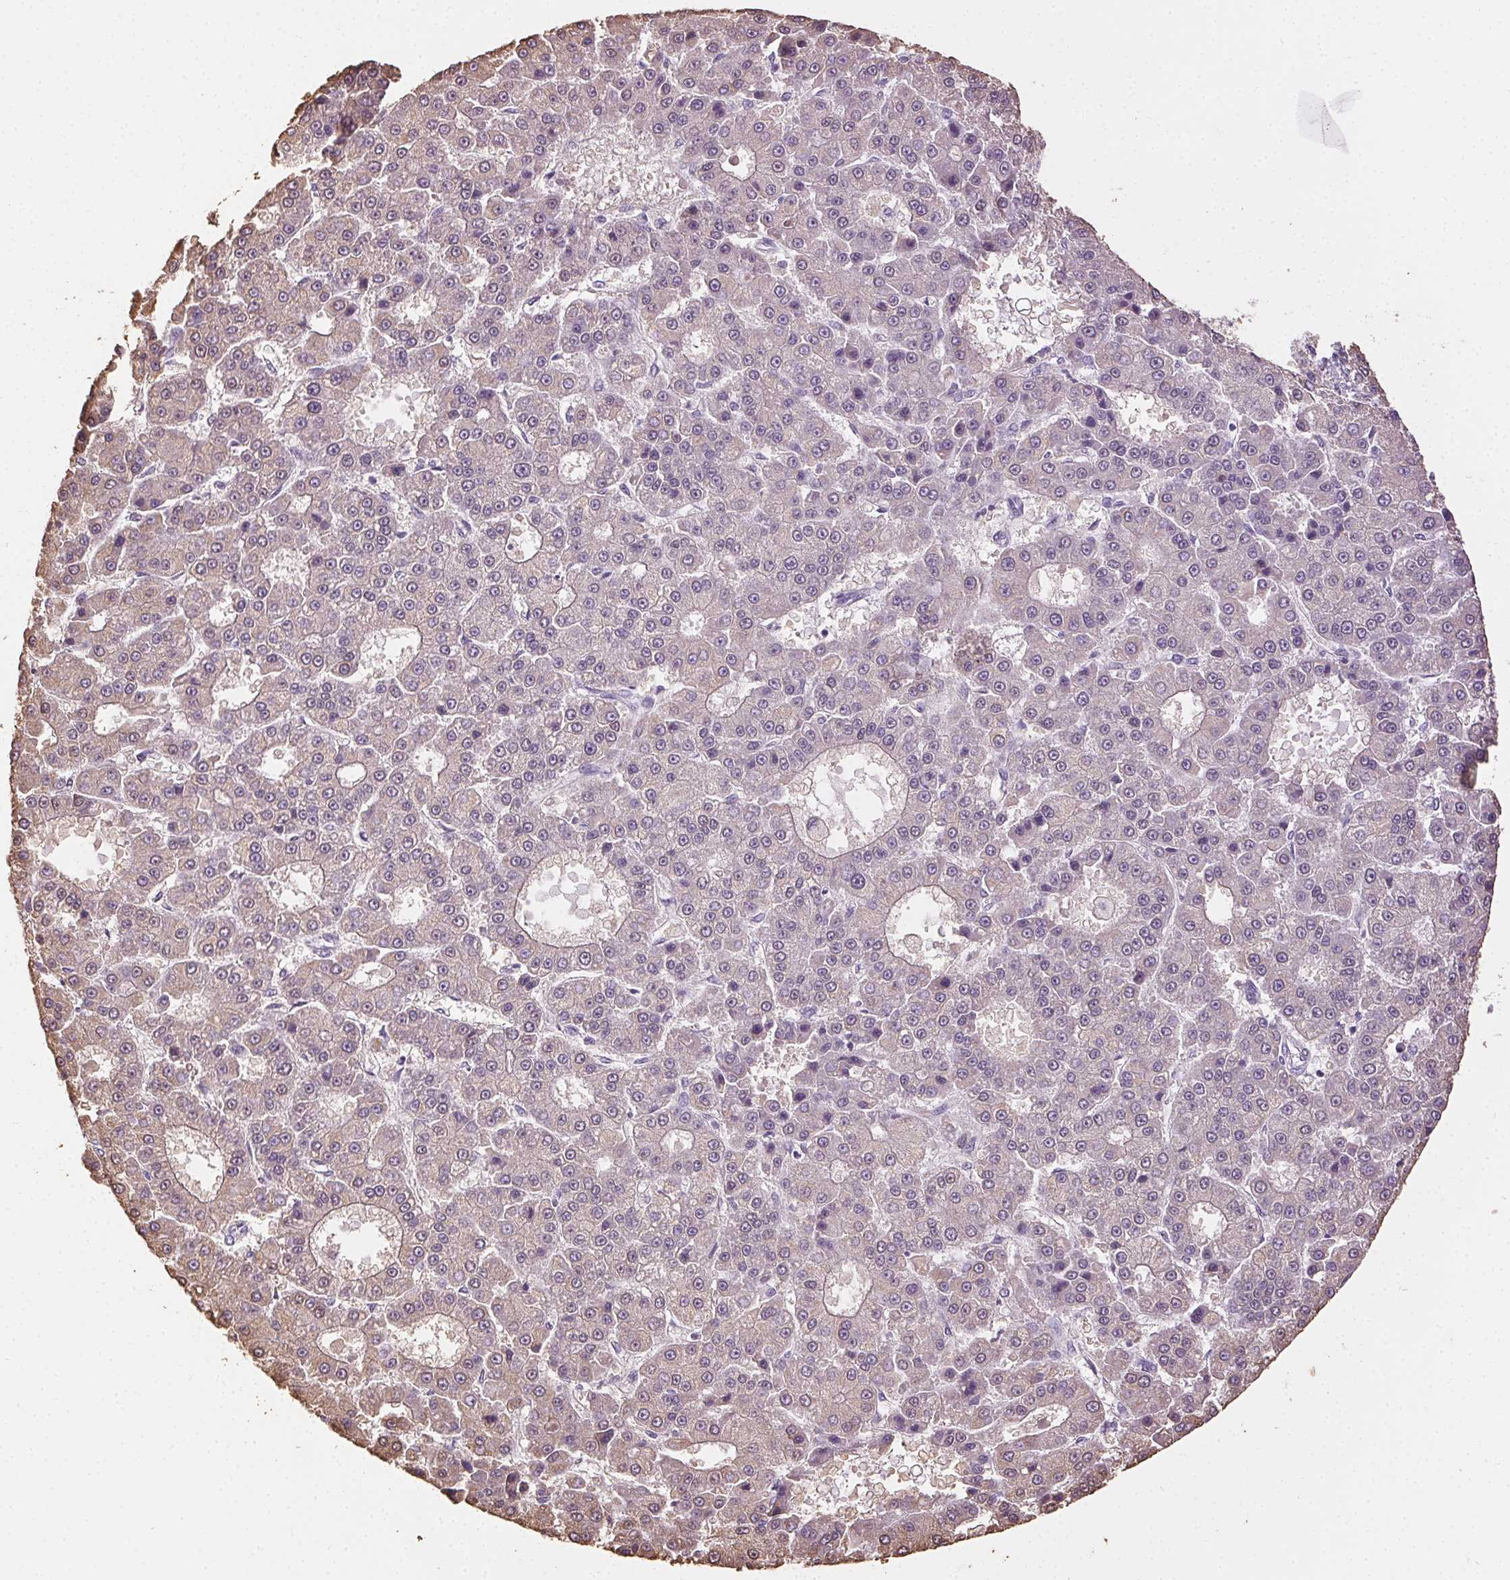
{"staining": {"intensity": "weak", "quantity": "<25%", "location": "cytoplasmic/membranous"}, "tissue": "liver cancer", "cell_type": "Tumor cells", "image_type": "cancer", "snomed": [{"axis": "morphology", "description": "Carcinoma, Hepatocellular, NOS"}, {"axis": "topography", "description": "Liver"}], "caption": "Human hepatocellular carcinoma (liver) stained for a protein using IHC demonstrates no positivity in tumor cells.", "gene": "CLDN10", "patient": {"sex": "male", "age": 70}}